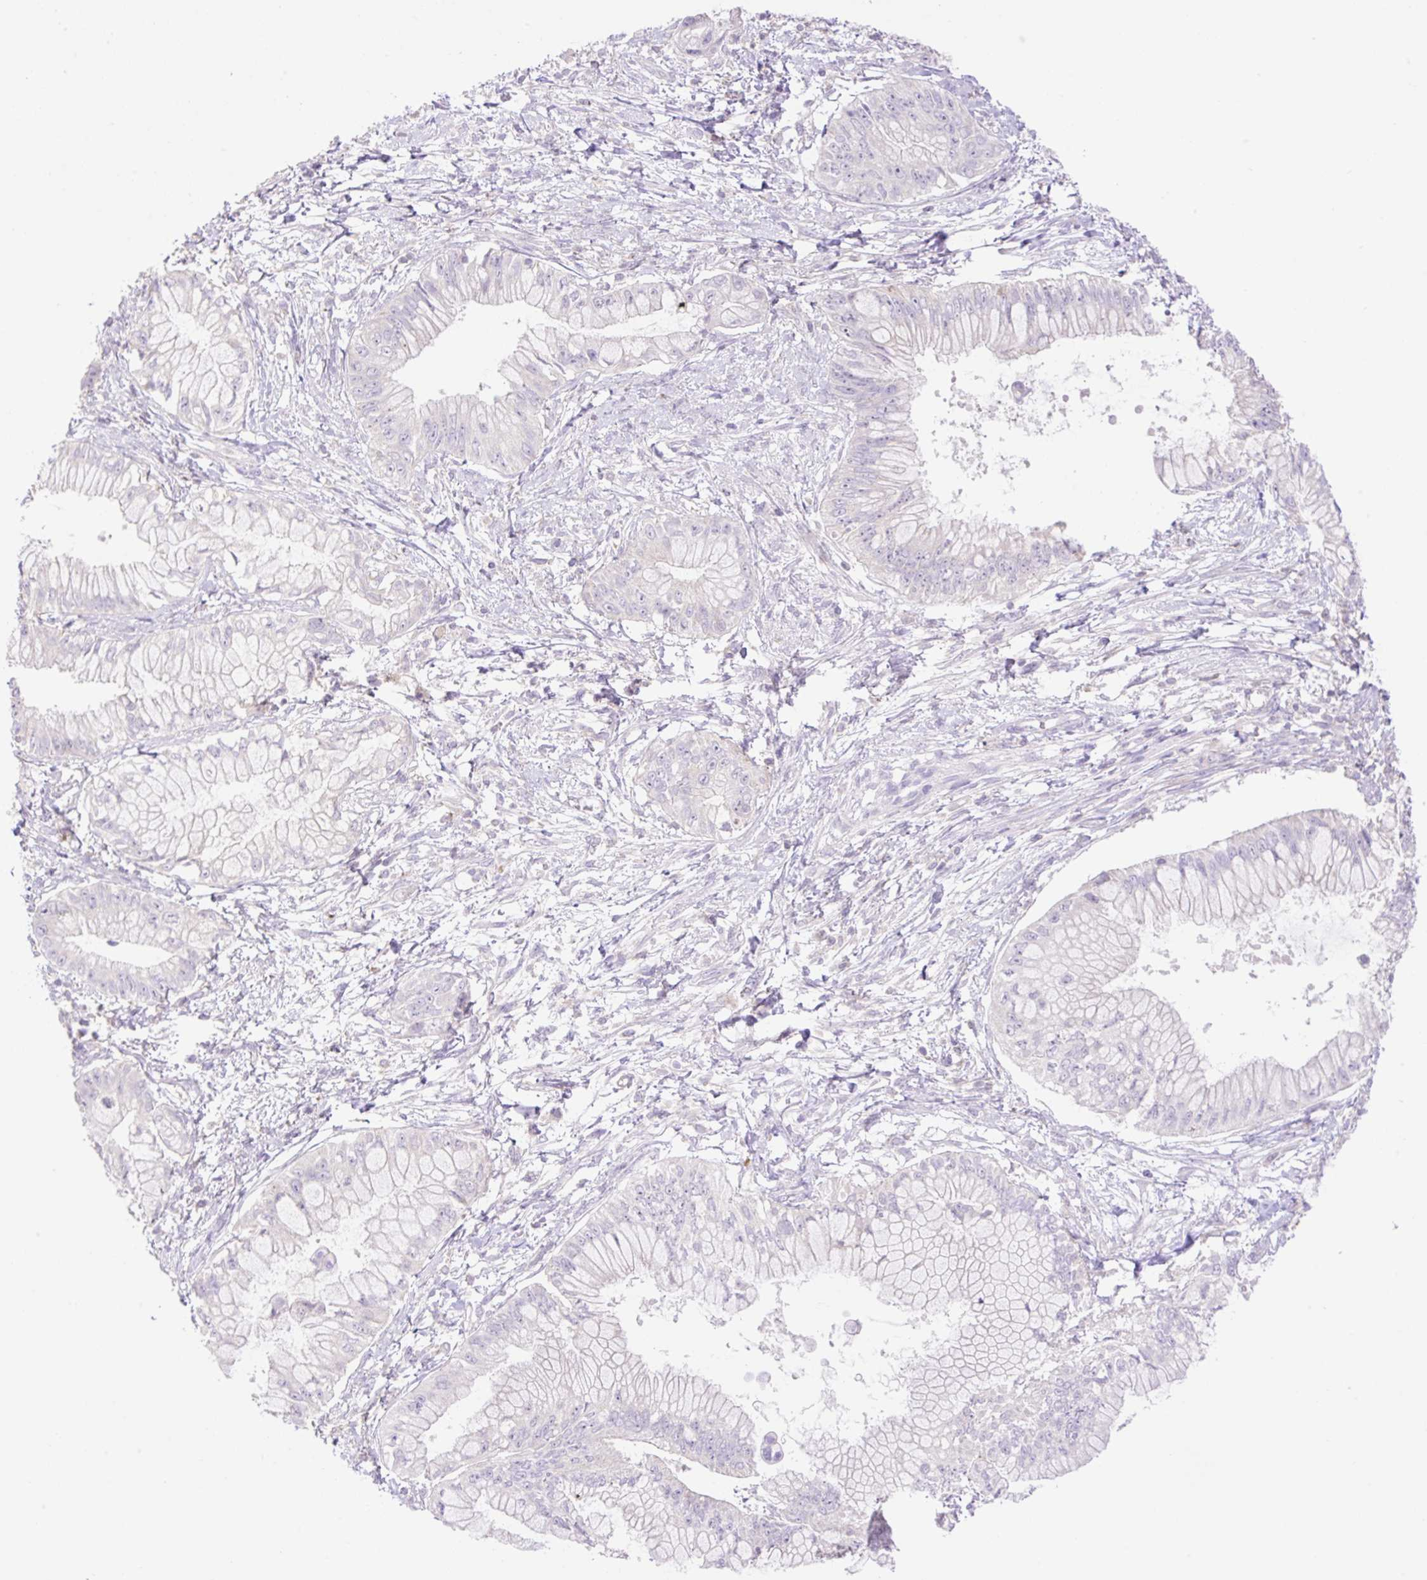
{"staining": {"intensity": "negative", "quantity": "none", "location": "none"}, "tissue": "pancreatic cancer", "cell_type": "Tumor cells", "image_type": "cancer", "snomed": [{"axis": "morphology", "description": "Adenocarcinoma, NOS"}, {"axis": "topography", "description": "Pancreas"}], "caption": "The histopathology image demonstrates no significant staining in tumor cells of adenocarcinoma (pancreatic). (Brightfield microscopy of DAB immunohistochemistry (IHC) at high magnification).", "gene": "VPS25", "patient": {"sex": "male", "age": 48}}